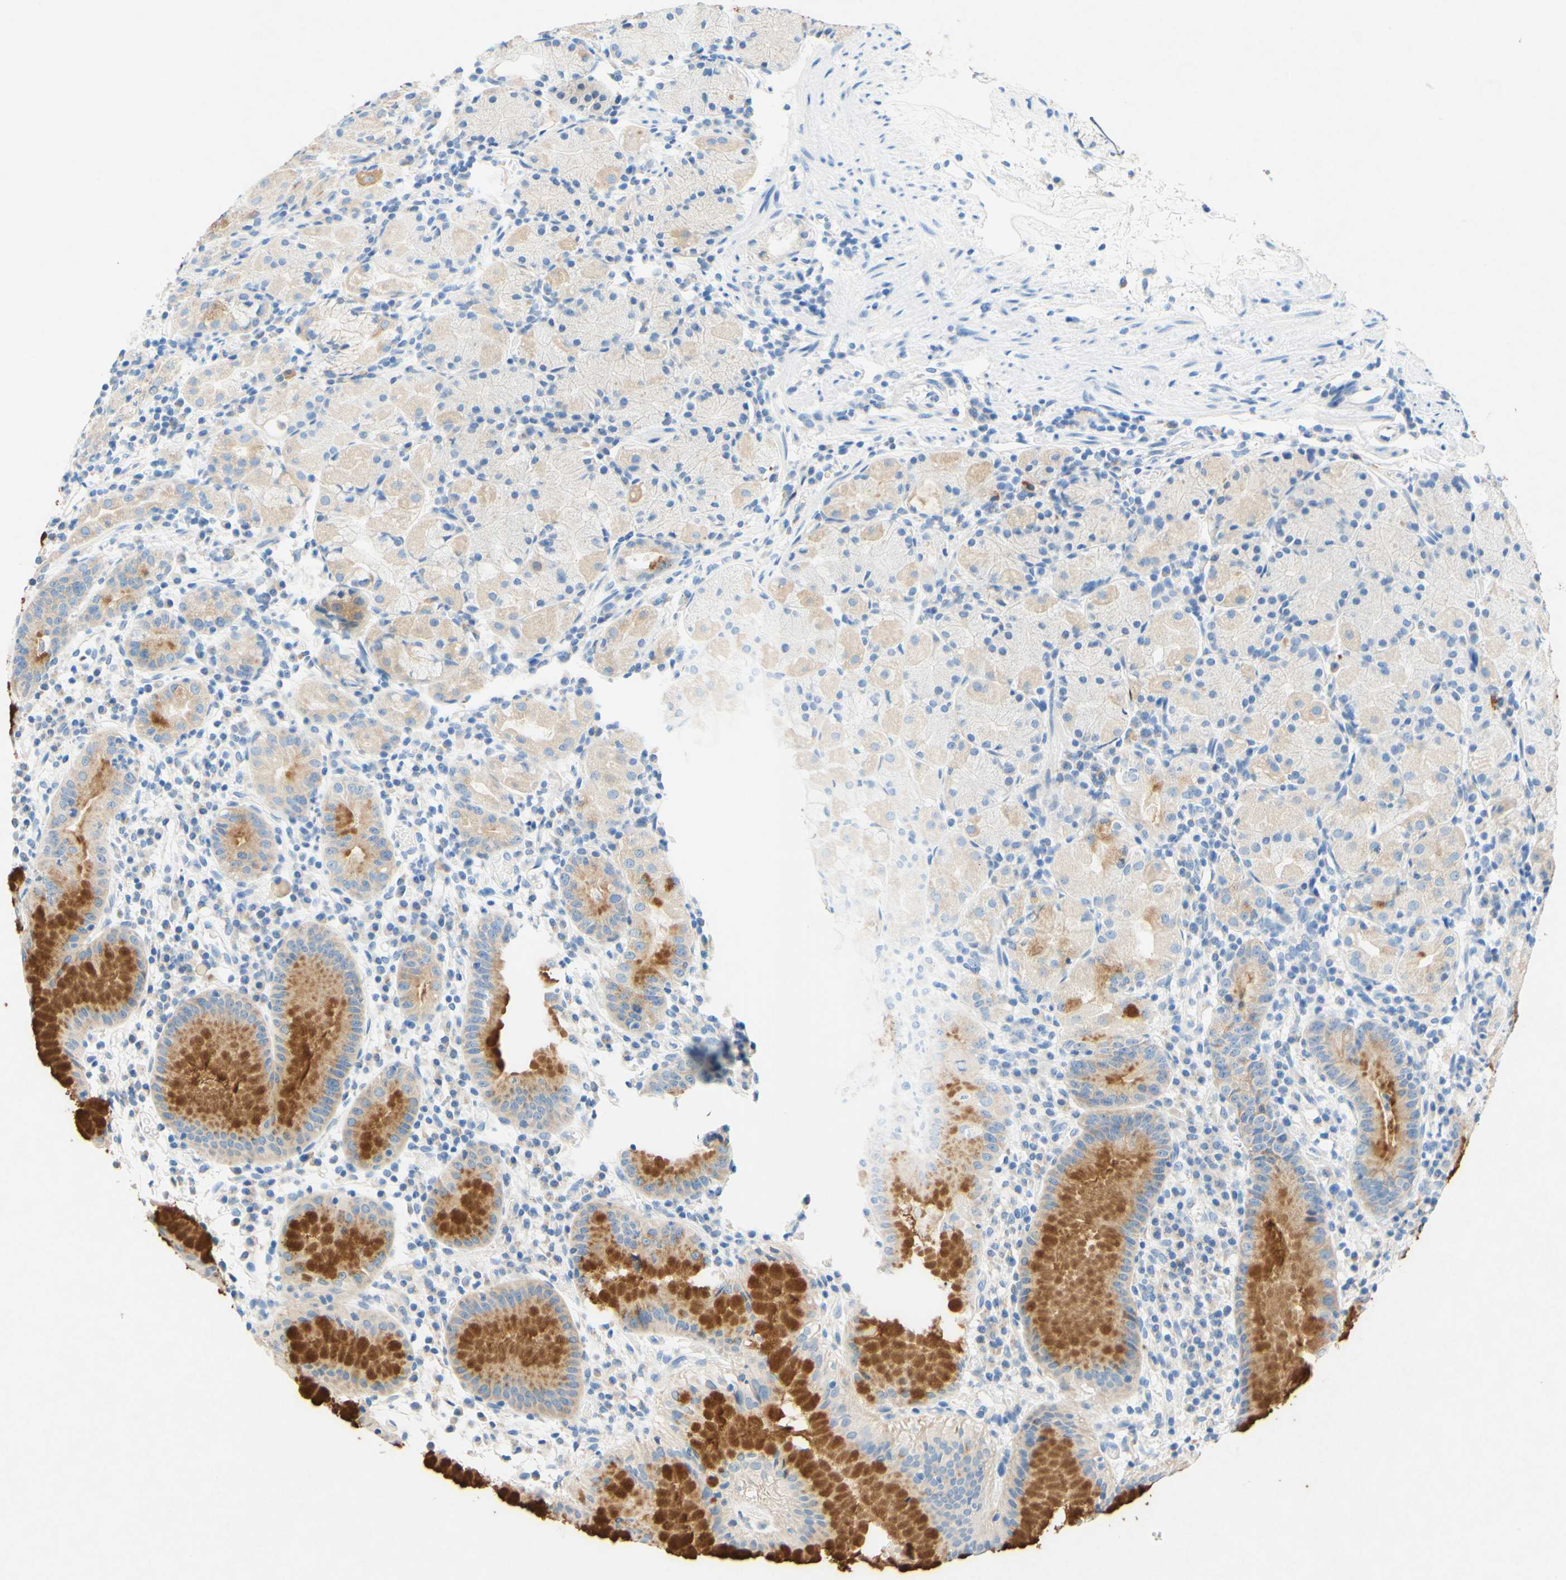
{"staining": {"intensity": "moderate", "quantity": "25%-75%", "location": "cytoplasmic/membranous"}, "tissue": "stomach", "cell_type": "Glandular cells", "image_type": "normal", "snomed": [{"axis": "morphology", "description": "Normal tissue, NOS"}, {"axis": "morphology", "description": "Adenocarcinoma, NOS"}, {"axis": "topography", "description": "Stomach"}, {"axis": "topography", "description": "Stomach, lower"}], "caption": "A high-resolution histopathology image shows IHC staining of normal stomach, which demonstrates moderate cytoplasmic/membranous expression in approximately 25%-75% of glandular cells. (Brightfield microscopy of DAB IHC at high magnification).", "gene": "SLC46A1", "patient": {"sex": "female", "age": 65}}